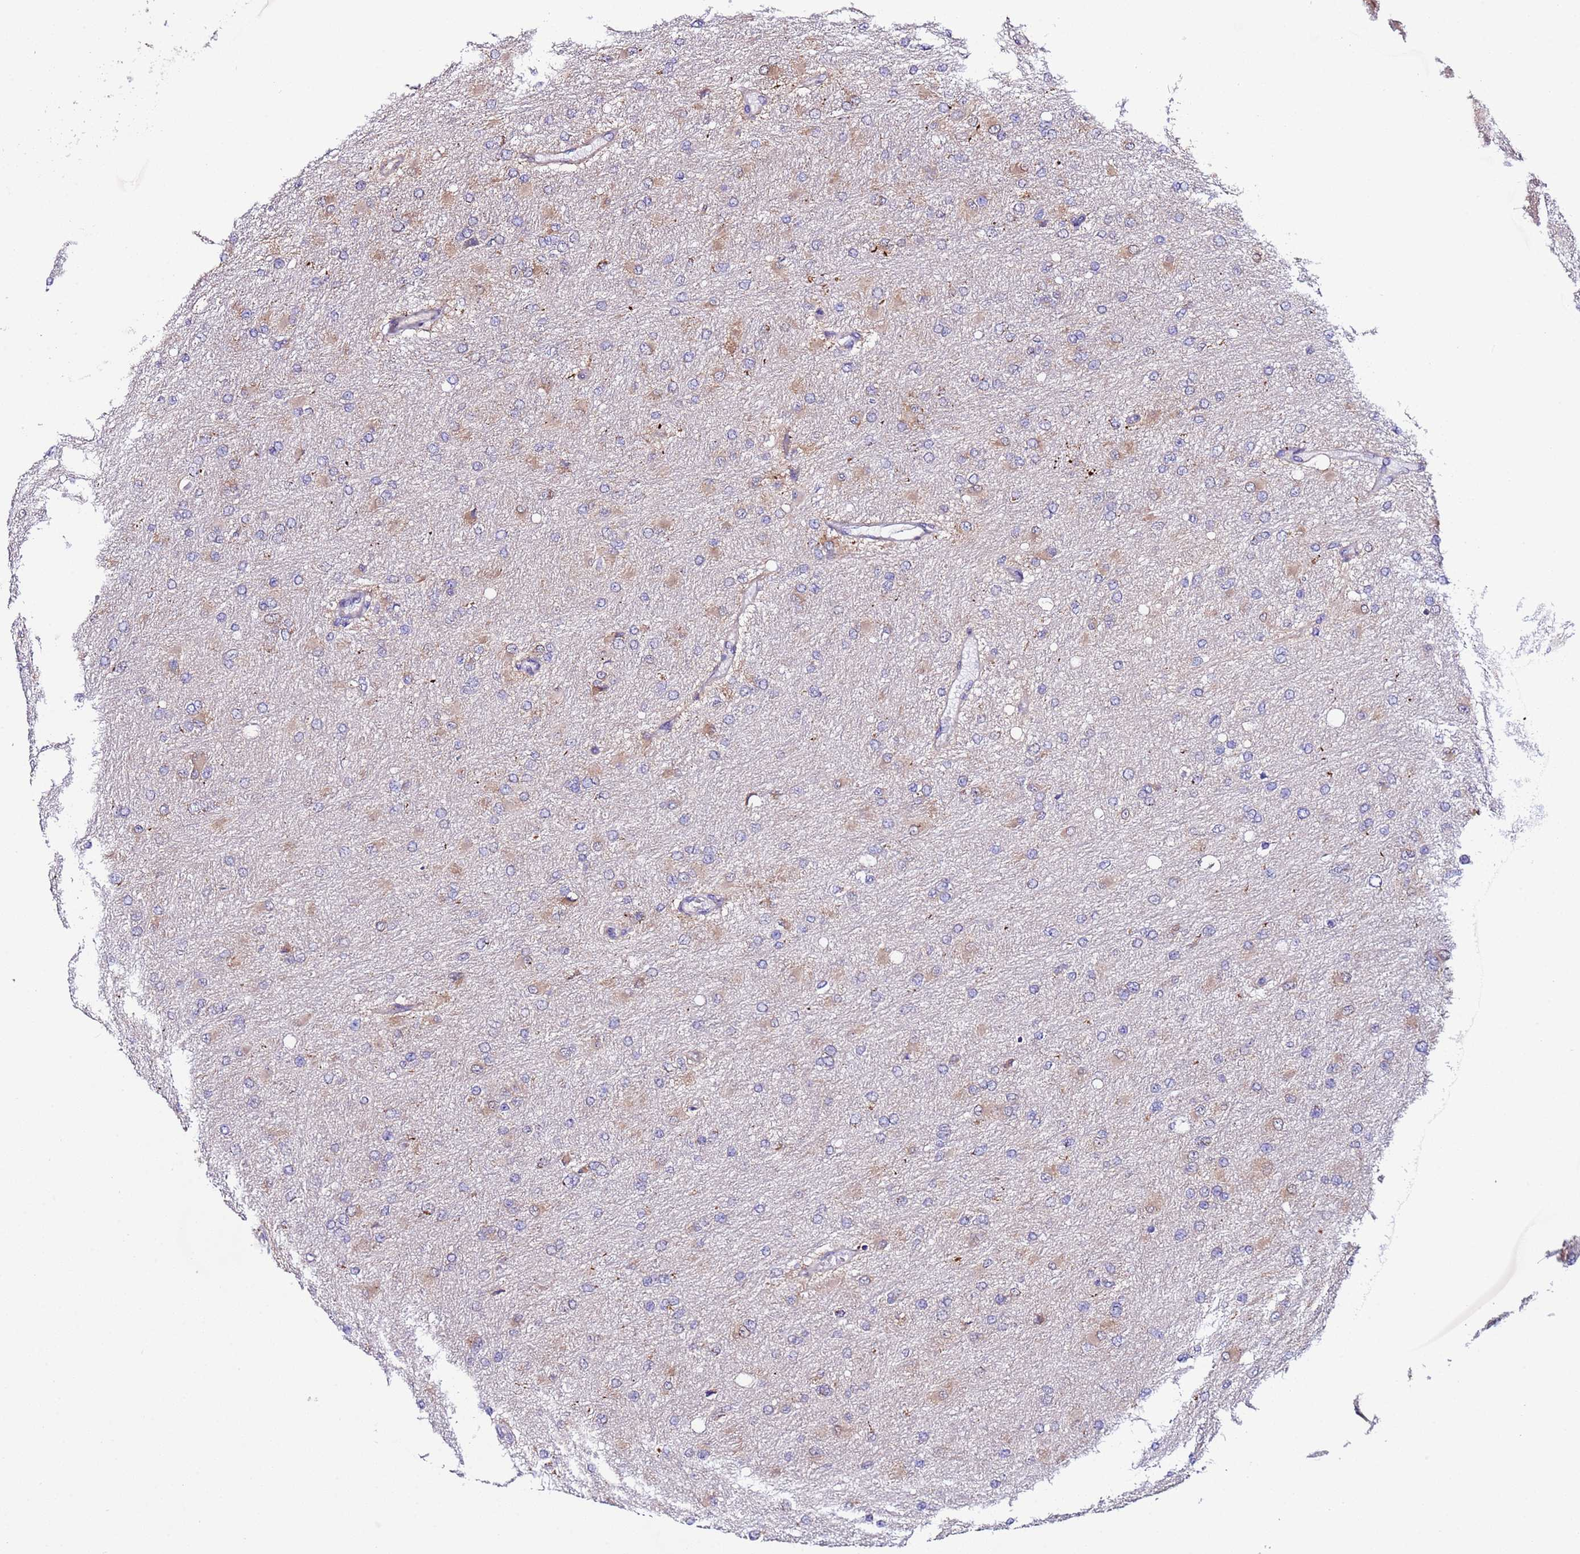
{"staining": {"intensity": "moderate", "quantity": ">75%", "location": "cytoplasmic/membranous"}, "tissue": "glioma", "cell_type": "Tumor cells", "image_type": "cancer", "snomed": [{"axis": "morphology", "description": "Glioma, malignant, High grade"}, {"axis": "topography", "description": "Cerebral cortex"}], "caption": "Malignant glioma (high-grade) stained for a protein (brown) reveals moderate cytoplasmic/membranous positive expression in approximately >75% of tumor cells.", "gene": "AHI1", "patient": {"sex": "female", "age": 36}}